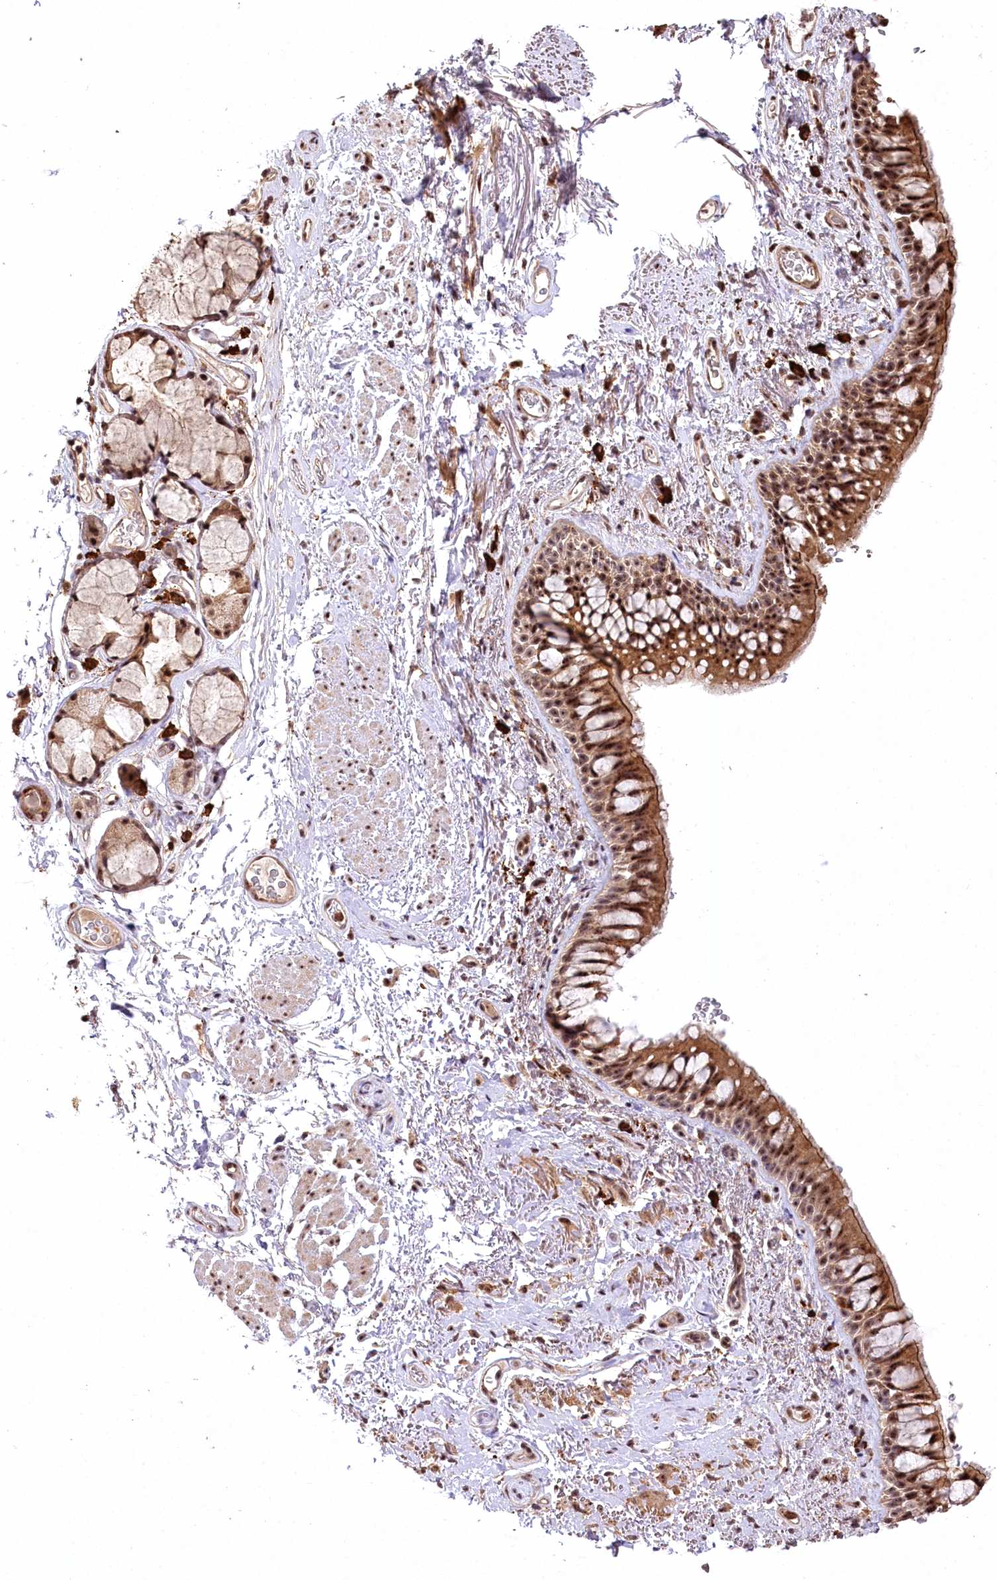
{"staining": {"intensity": "moderate", "quantity": ">75%", "location": "cytoplasmic/membranous,nuclear"}, "tissue": "bronchus", "cell_type": "Respiratory epithelial cells", "image_type": "normal", "snomed": [{"axis": "morphology", "description": "Normal tissue, NOS"}, {"axis": "topography", "description": "Cartilage tissue"}, {"axis": "topography", "description": "Bronchus"}], "caption": "This is a micrograph of immunohistochemistry staining of benign bronchus, which shows moderate expression in the cytoplasmic/membranous,nuclear of respiratory epithelial cells.", "gene": "PYROXD1", "patient": {"sex": "female", "age": 73}}